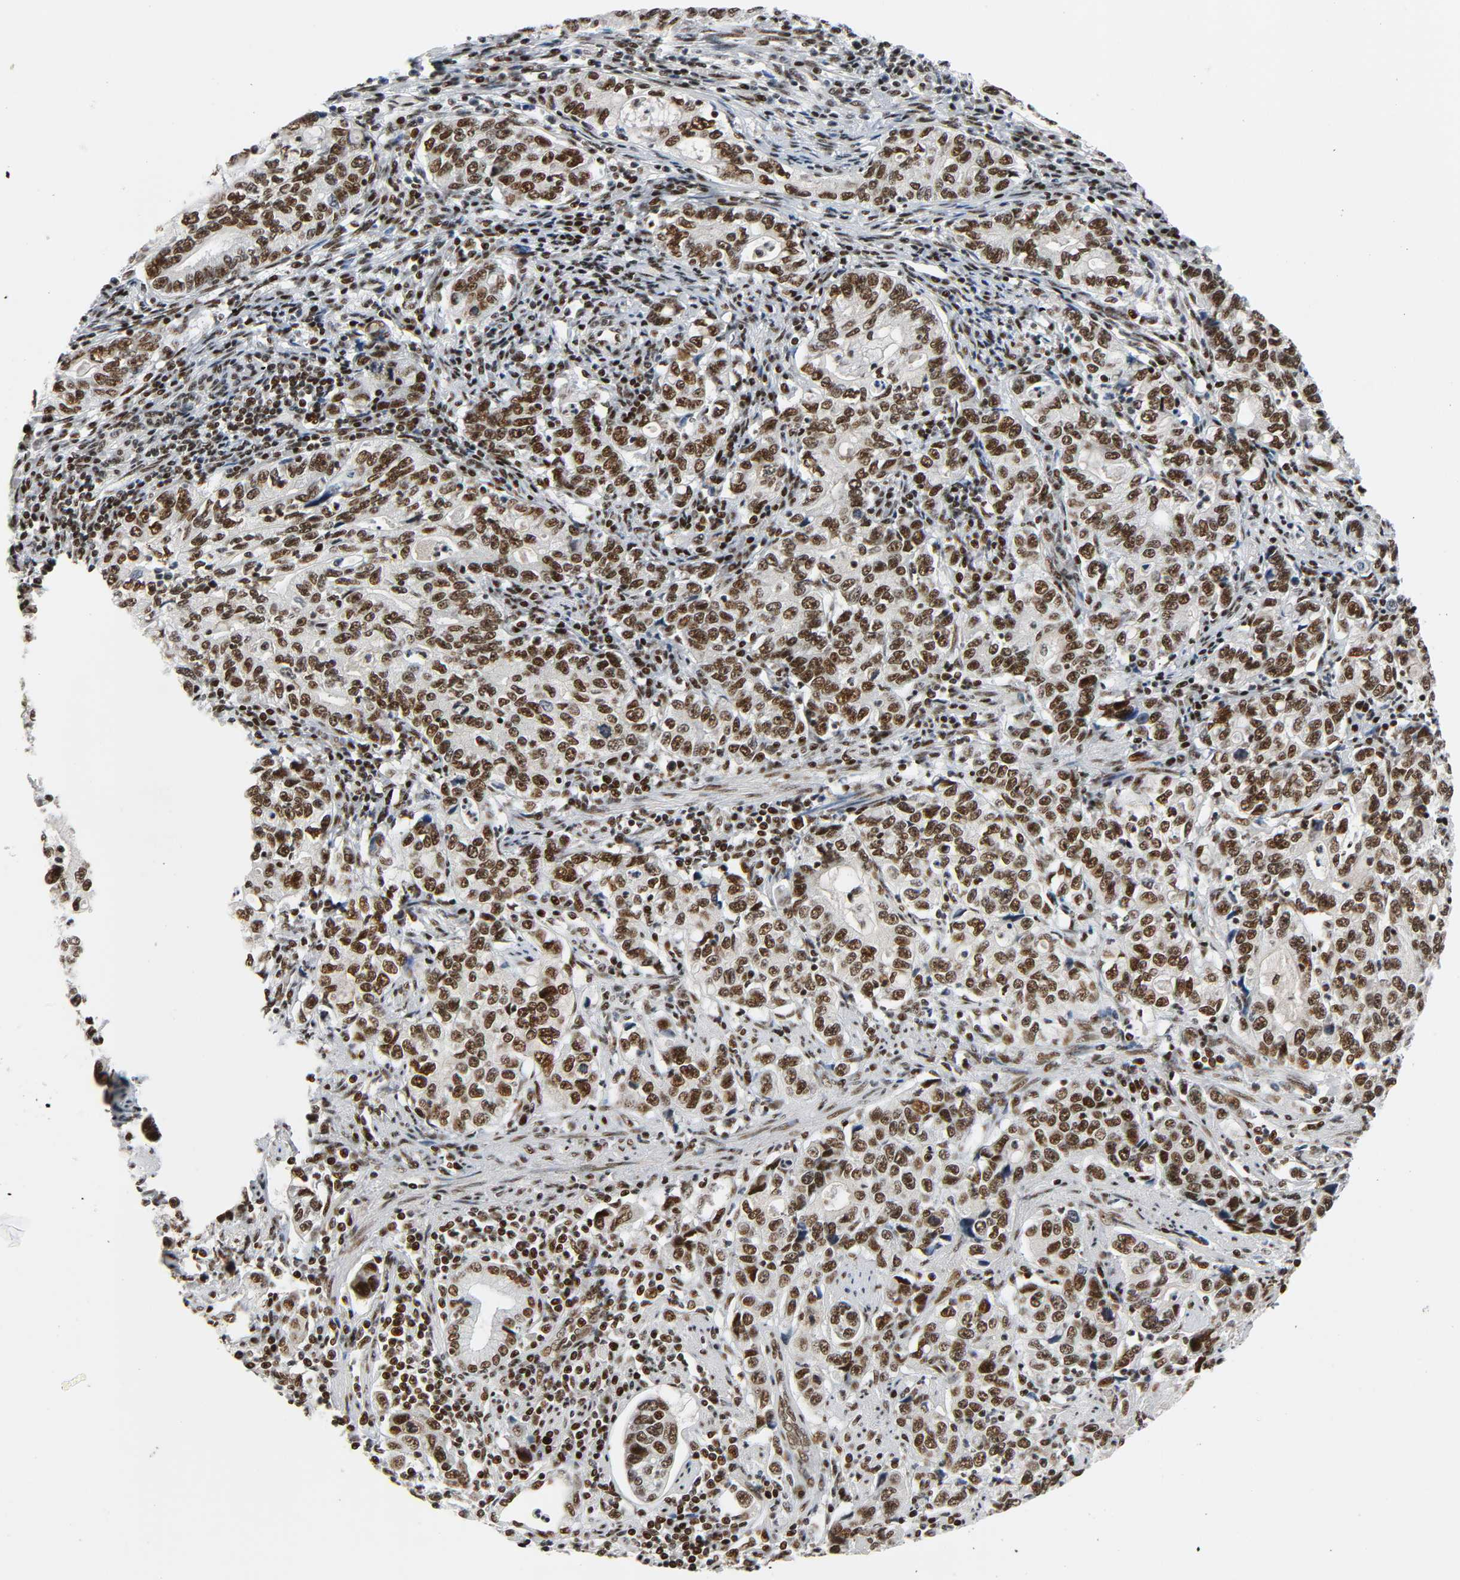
{"staining": {"intensity": "strong", "quantity": ">75%", "location": "nuclear"}, "tissue": "stomach cancer", "cell_type": "Tumor cells", "image_type": "cancer", "snomed": [{"axis": "morphology", "description": "Adenocarcinoma, NOS"}, {"axis": "topography", "description": "Stomach, lower"}], "caption": "Tumor cells show high levels of strong nuclear staining in approximately >75% of cells in stomach cancer.", "gene": "CDK9", "patient": {"sex": "female", "age": 72}}